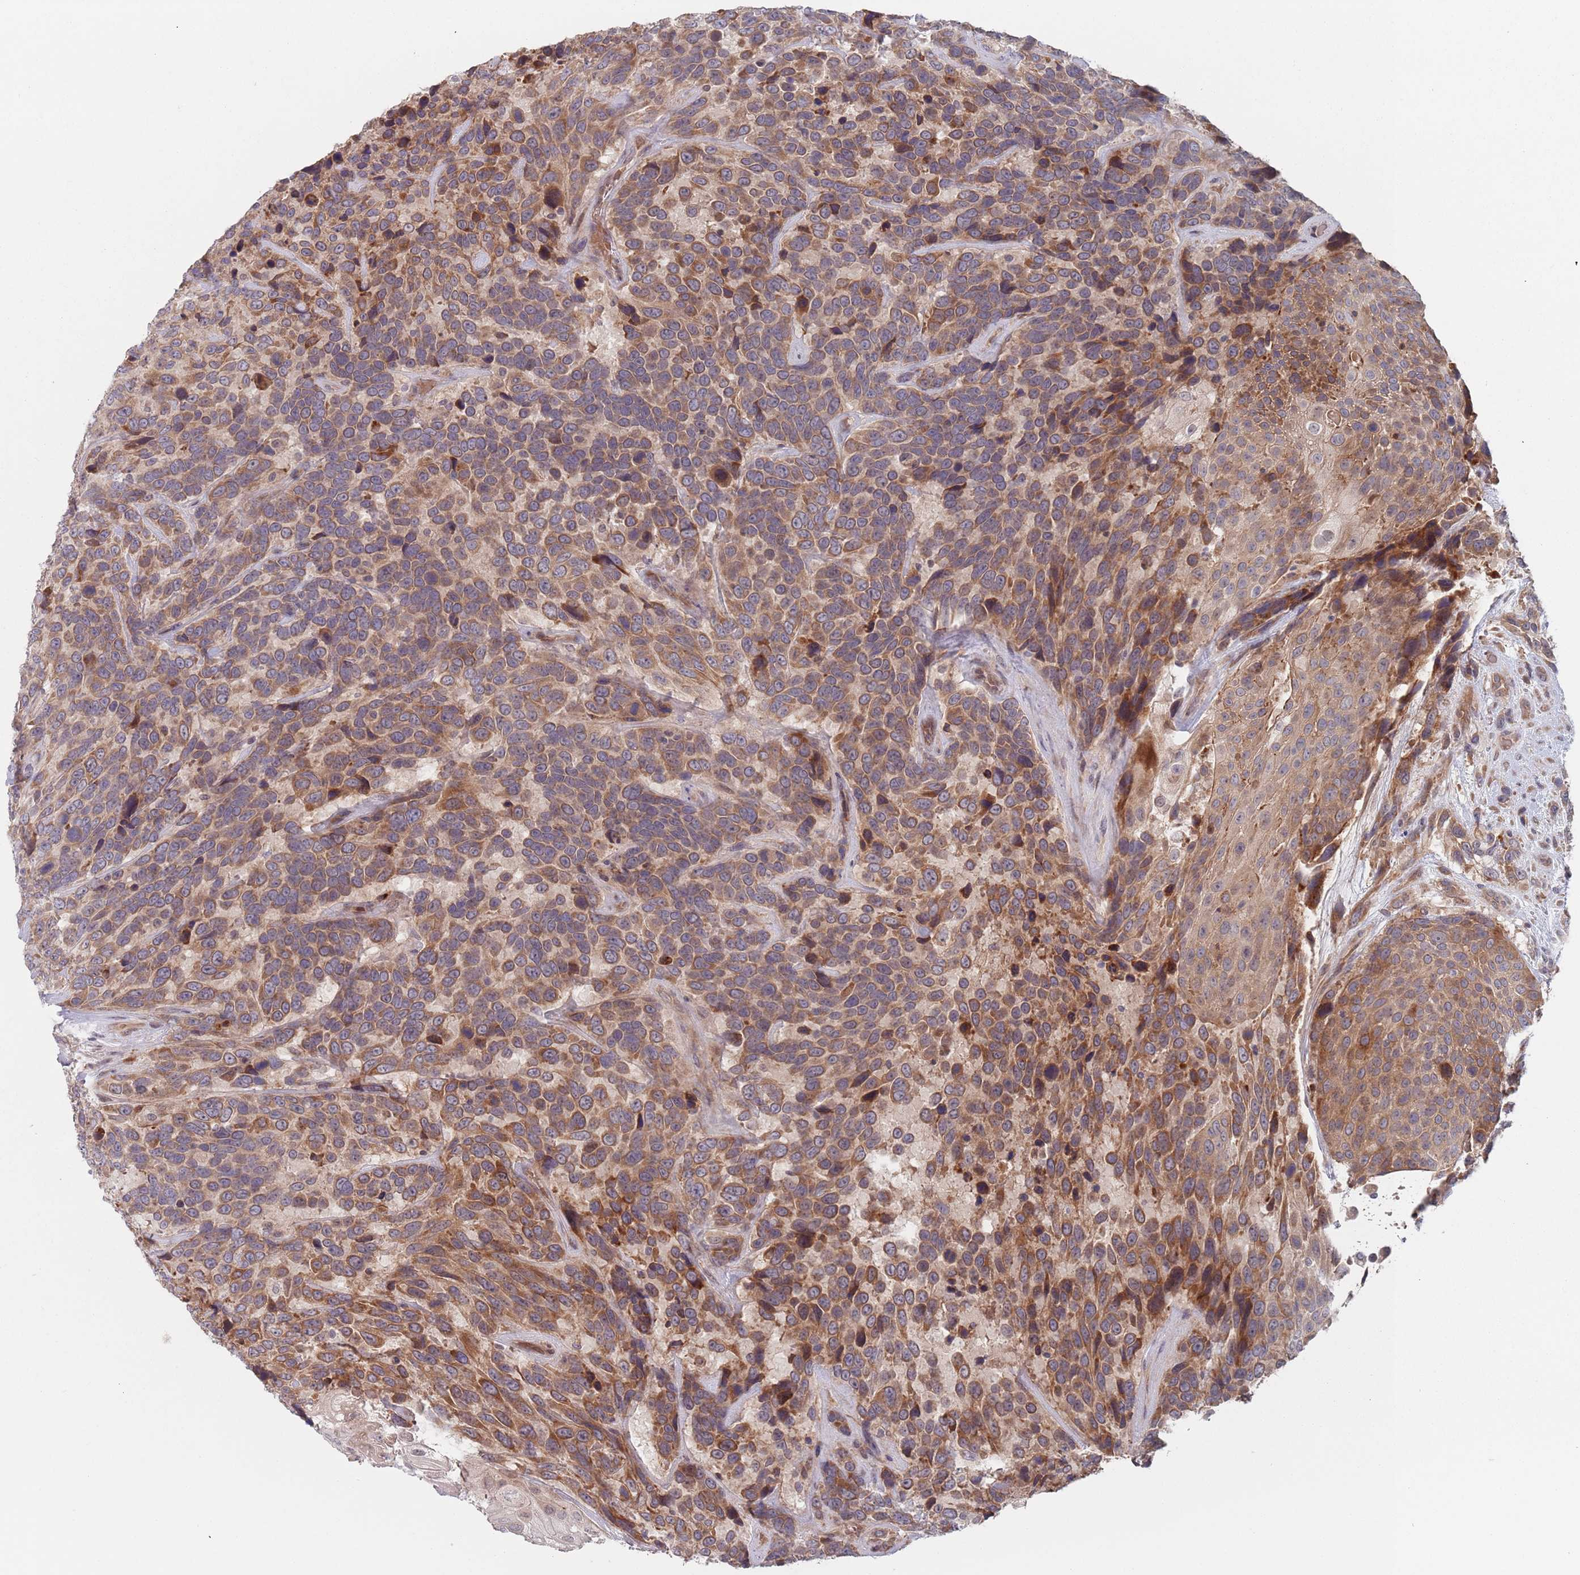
{"staining": {"intensity": "moderate", "quantity": ">75%", "location": "cytoplasmic/membranous"}, "tissue": "urothelial cancer", "cell_type": "Tumor cells", "image_type": "cancer", "snomed": [{"axis": "morphology", "description": "Urothelial carcinoma, High grade"}, {"axis": "topography", "description": "Urinary bladder"}], "caption": "A brown stain labels moderate cytoplasmic/membranous expression of a protein in urothelial carcinoma (high-grade) tumor cells.", "gene": "ZNF140", "patient": {"sex": "female", "age": 70}}